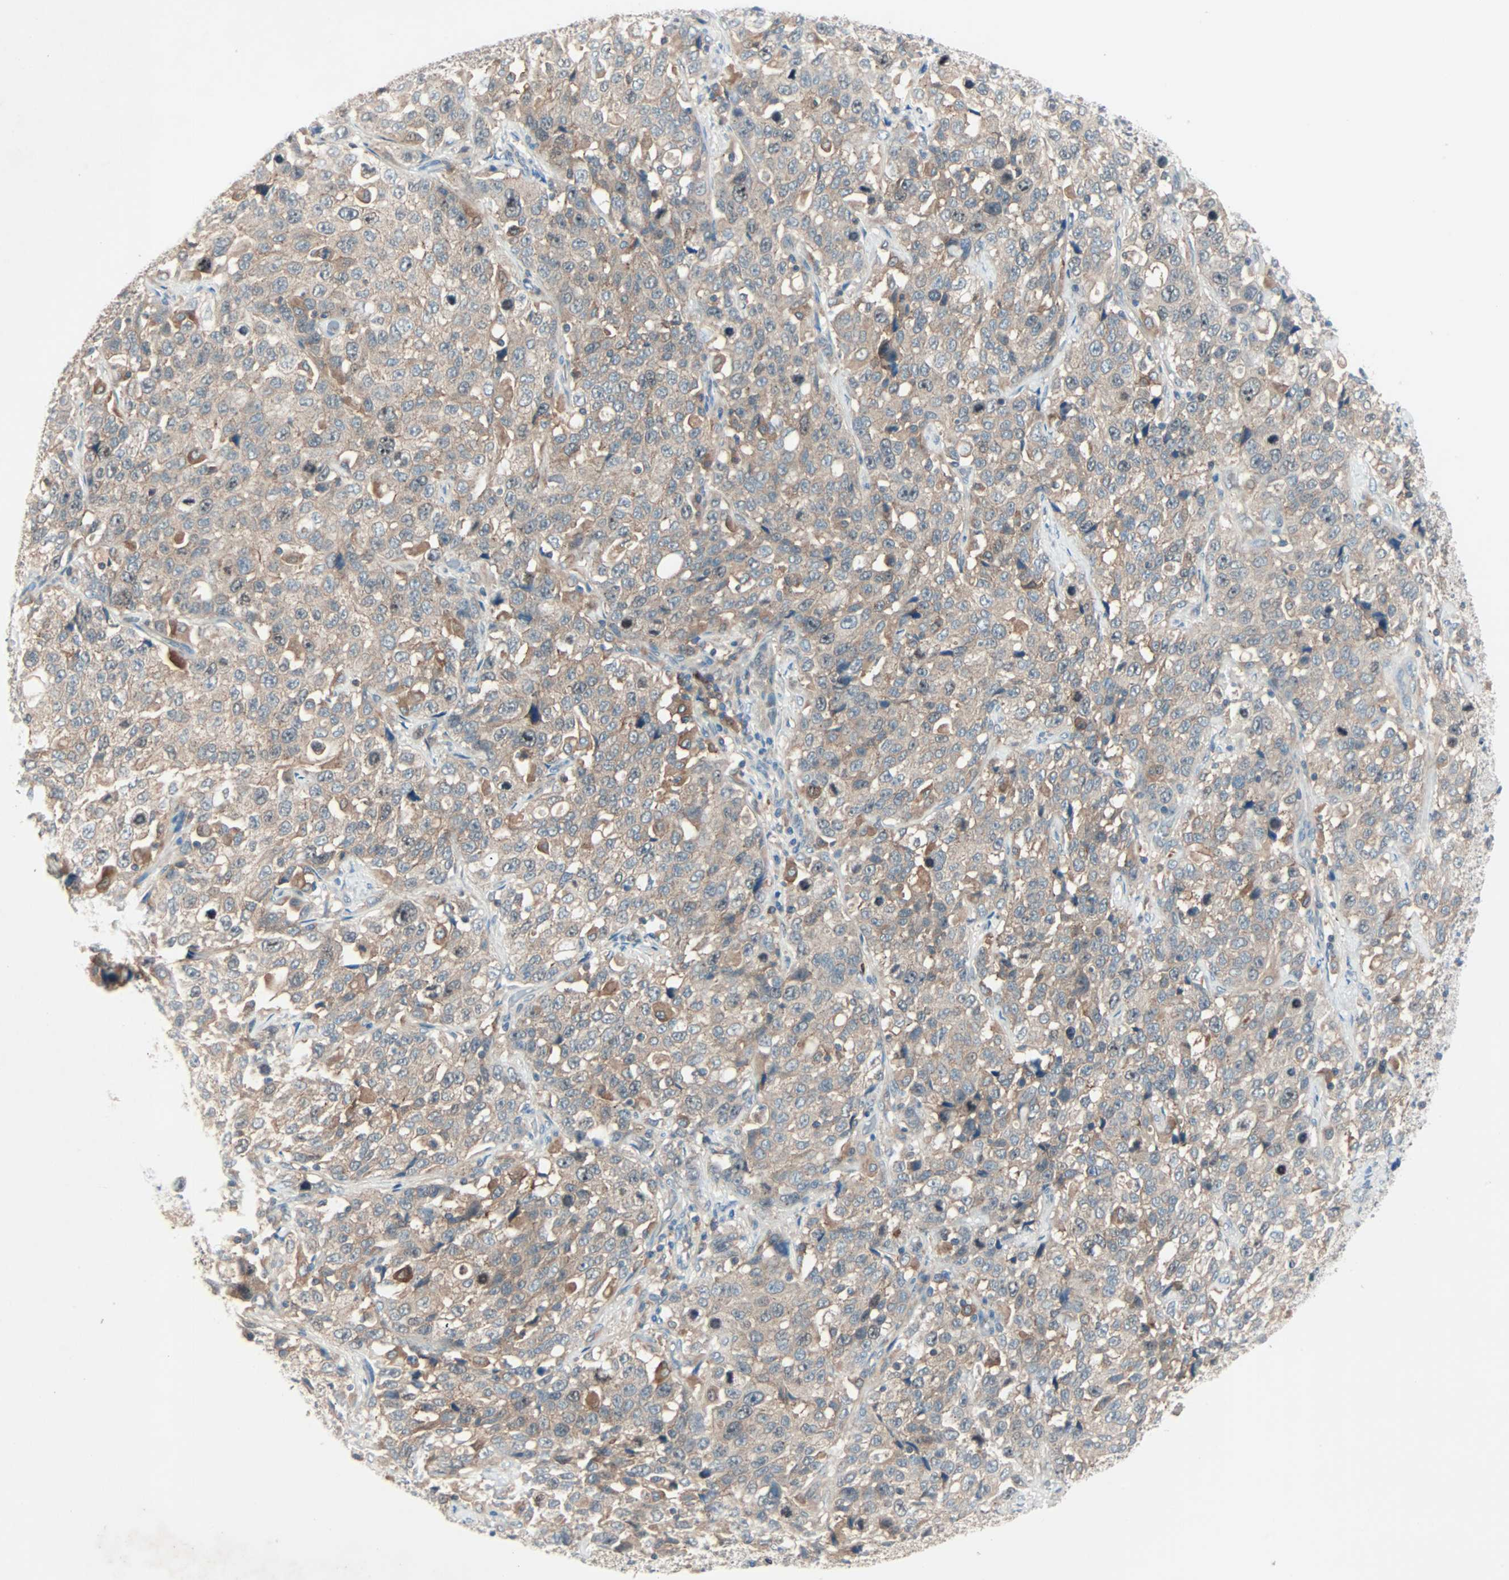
{"staining": {"intensity": "moderate", "quantity": ">75%", "location": "cytoplasmic/membranous"}, "tissue": "stomach cancer", "cell_type": "Tumor cells", "image_type": "cancer", "snomed": [{"axis": "morphology", "description": "Normal tissue, NOS"}, {"axis": "morphology", "description": "Adenocarcinoma, NOS"}, {"axis": "topography", "description": "Stomach"}], "caption": "Immunohistochemistry (DAB) staining of adenocarcinoma (stomach) reveals moderate cytoplasmic/membranous protein positivity in about >75% of tumor cells.", "gene": "SMIM8", "patient": {"sex": "male", "age": 48}}